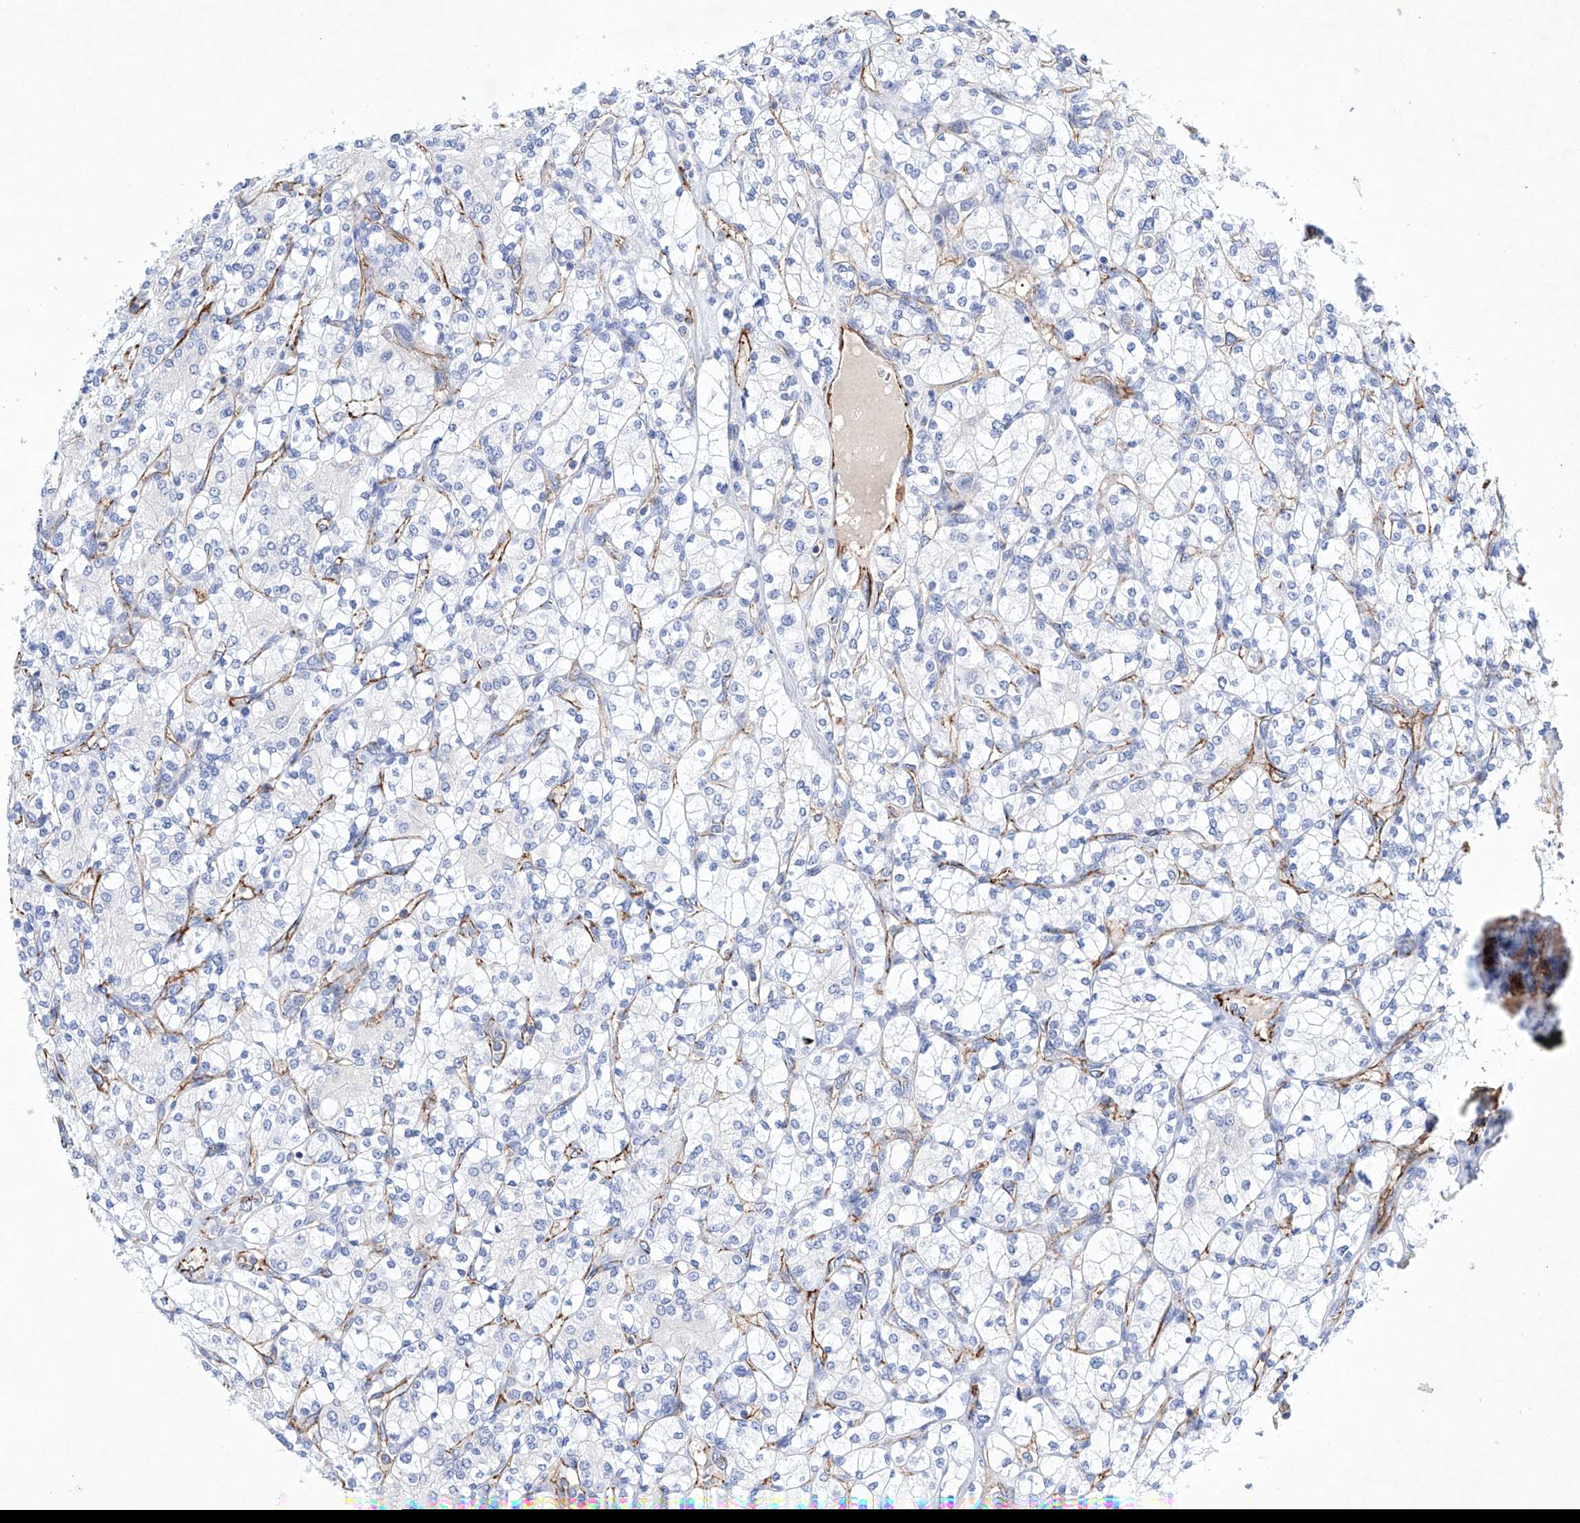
{"staining": {"intensity": "negative", "quantity": "none", "location": "none"}, "tissue": "renal cancer", "cell_type": "Tumor cells", "image_type": "cancer", "snomed": [{"axis": "morphology", "description": "Adenocarcinoma, NOS"}, {"axis": "topography", "description": "Kidney"}], "caption": "The histopathology image displays no staining of tumor cells in renal cancer.", "gene": "ETV7", "patient": {"sex": "male", "age": 77}}